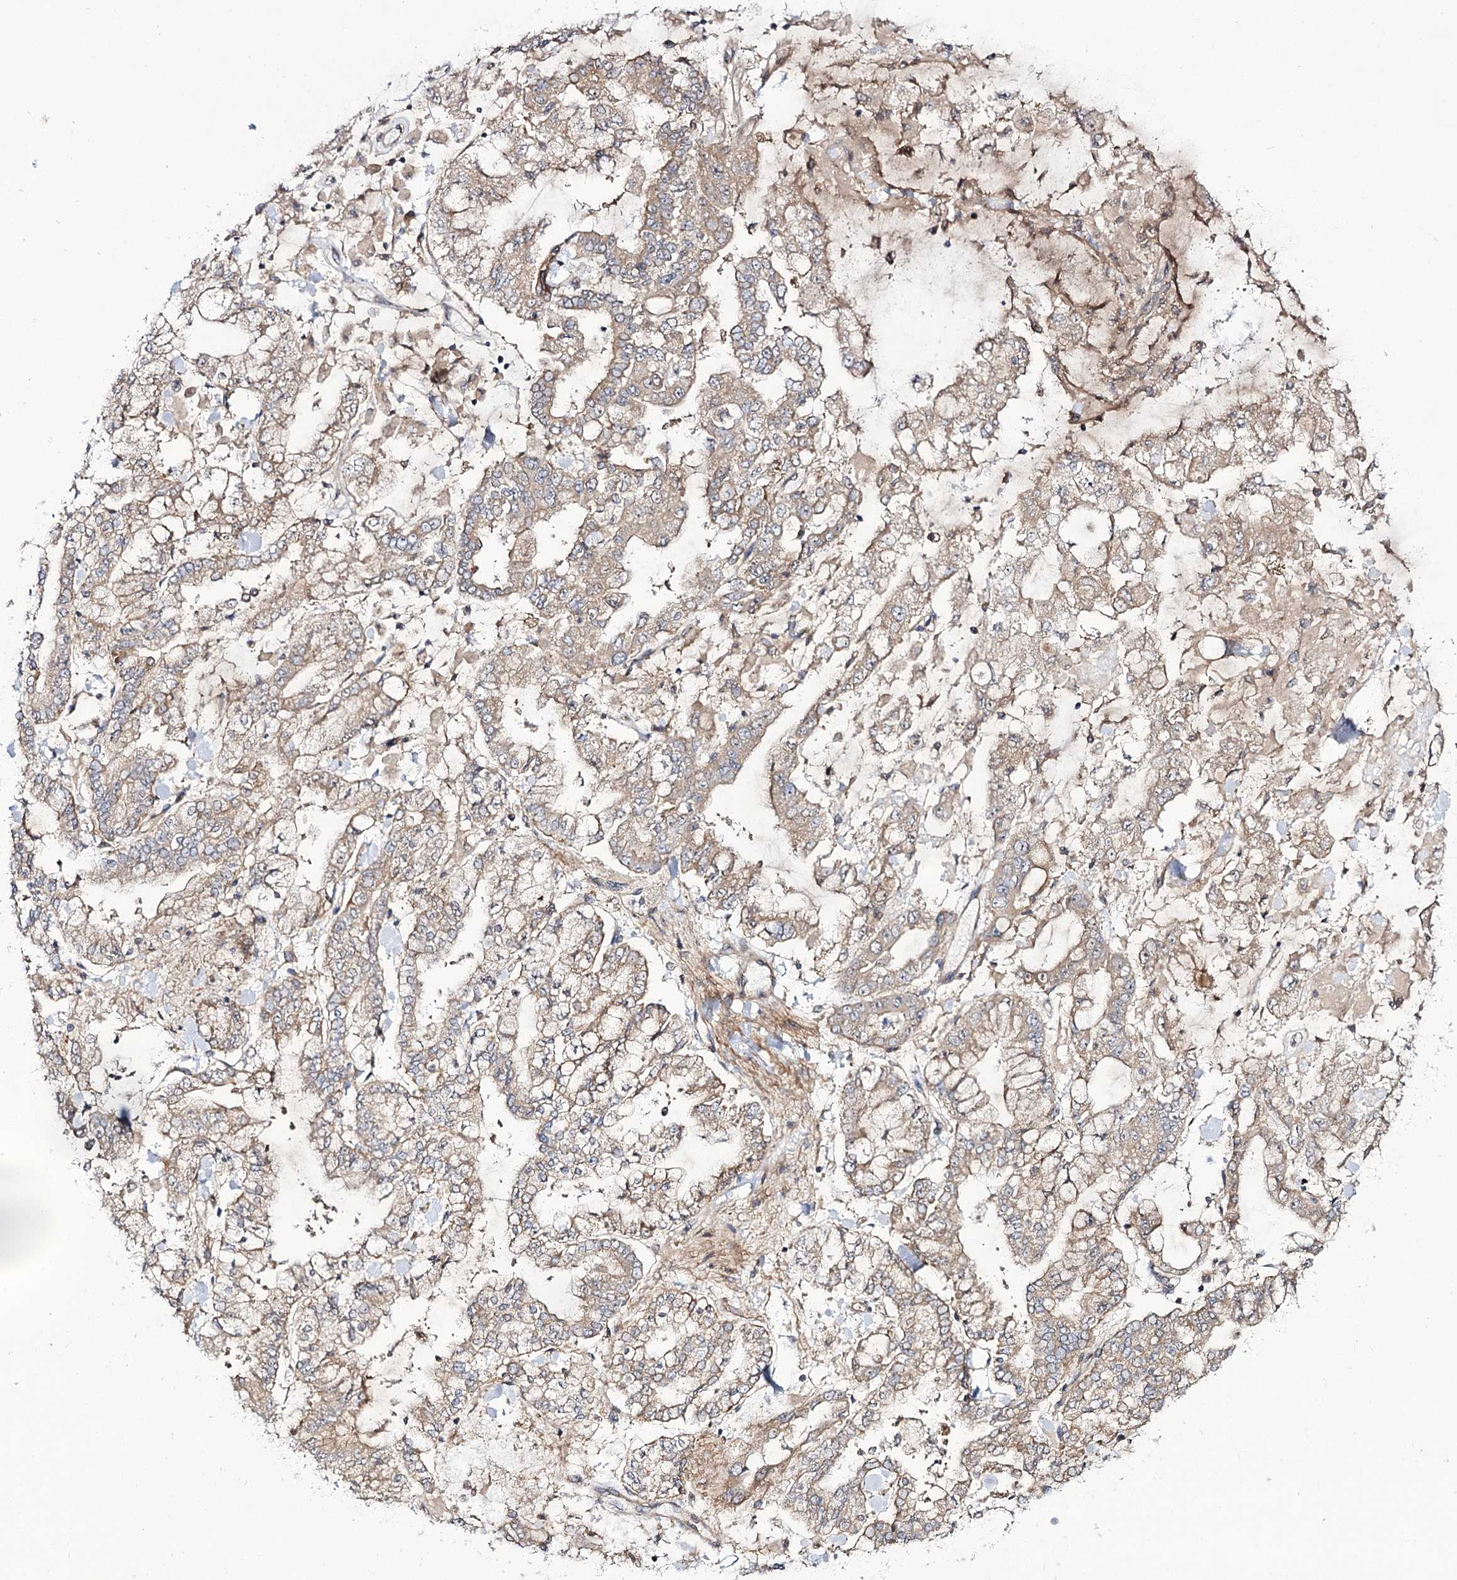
{"staining": {"intensity": "moderate", "quantity": ">75%", "location": "cytoplasmic/membranous"}, "tissue": "stomach cancer", "cell_type": "Tumor cells", "image_type": "cancer", "snomed": [{"axis": "morphology", "description": "Normal tissue, NOS"}, {"axis": "morphology", "description": "Adenocarcinoma, NOS"}, {"axis": "topography", "description": "Stomach, upper"}, {"axis": "topography", "description": "Stomach"}], "caption": "Stomach adenocarcinoma tissue reveals moderate cytoplasmic/membranous expression in approximately >75% of tumor cells, visualized by immunohistochemistry. (DAB = brown stain, brightfield microscopy at high magnification).", "gene": "C11orf80", "patient": {"sex": "male", "age": 76}}